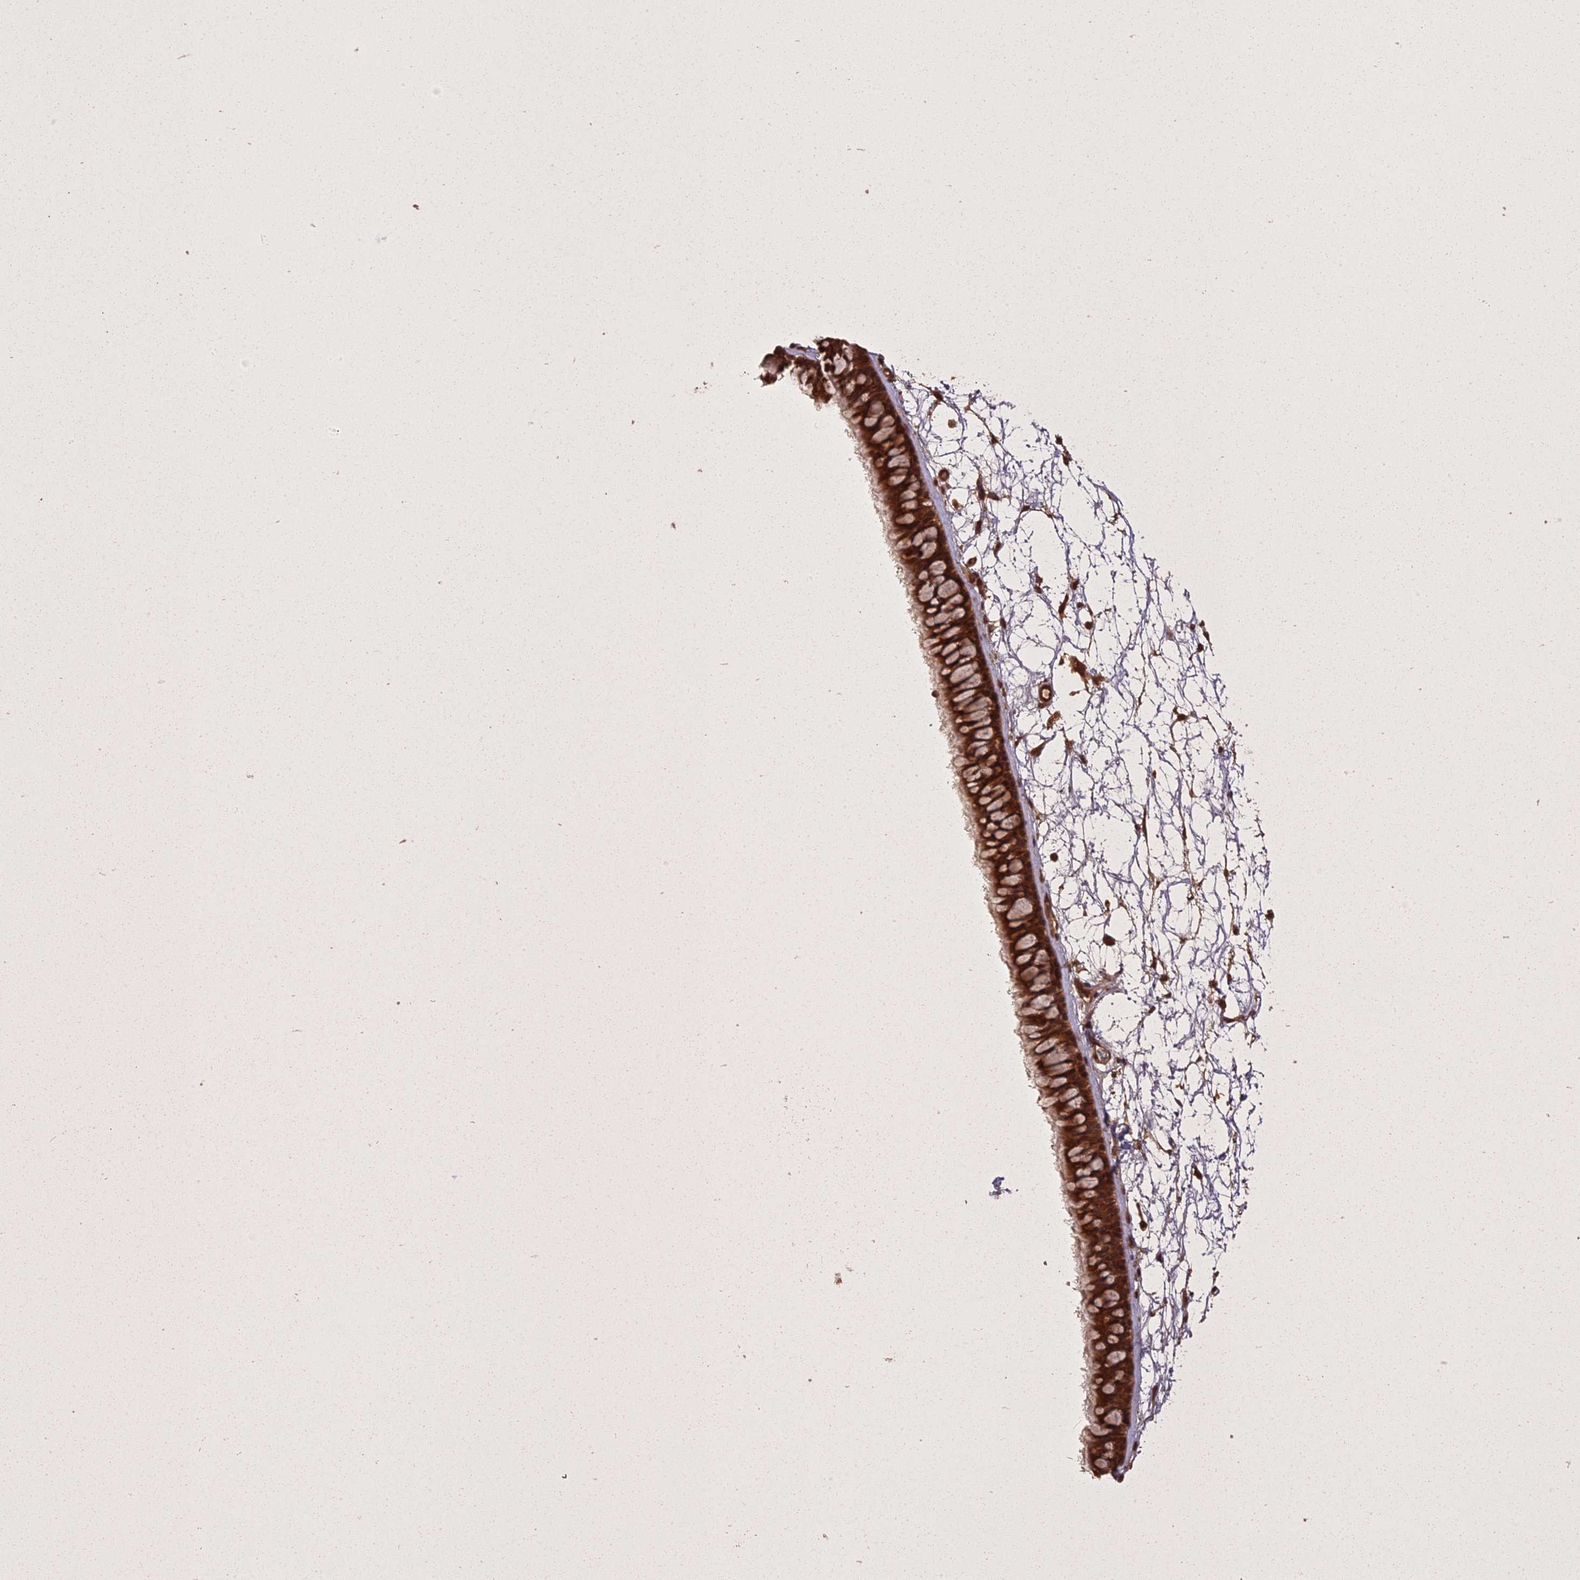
{"staining": {"intensity": "moderate", "quantity": ">75%", "location": "cytoplasmic/membranous"}, "tissue": "nasopharynx", "cell_type": "Respiratory epithelial cells", "image_type": "normal", "snomed": [{"axis": "morphology", "description": "Normal tissue, NOS"}, {"axis": "topography", "description": "Nasopharynx"}], "caption": "High-power microscopy captured an immunohistochemistry (IHC) image of unremarkable nasopharynx, revealing moderate cytoplasmic/membranous positivity in about >75% of respiratory epithelial cells. The staining was performed using DAB (3,3'-diaminobenzidine) to visualize the protein expression in brown, while the nuclei were stained in blue with hematoxylin (Magnification: 20x).", "gene": "LIN37", "patient": {"sex": "male", "age": 64}}